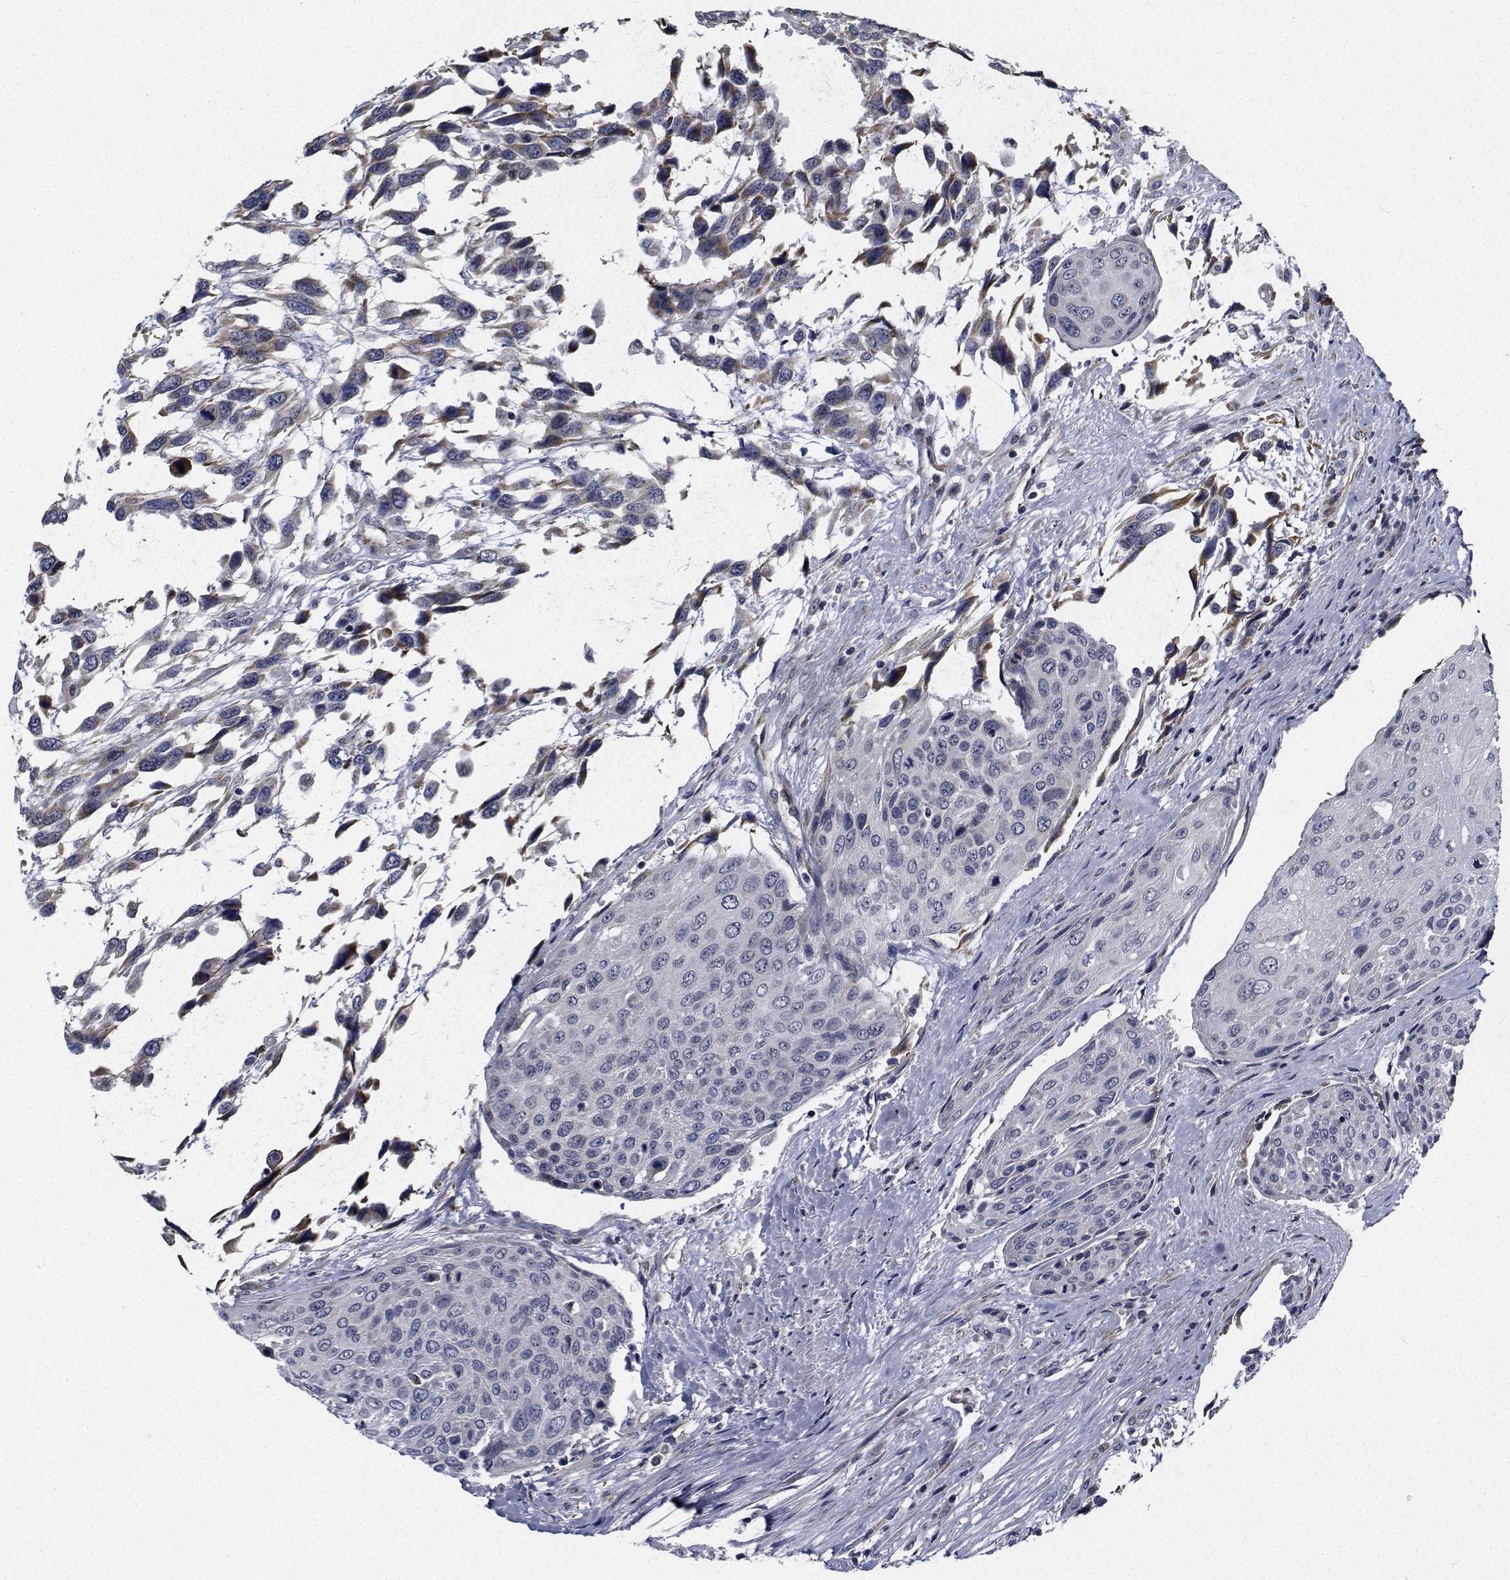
{"staining": {"intensity": "weak", "quantity": "<25%", "location": "cytoplasmic/membranous"}, "tissue": "urothelial cancer", "cell_type": "Tumor cells", "image_type": "cancer", "snomed": [{"axis": "morphology", "description": "Urothelial carcinoma, High grade"}, {"axis": "topography", "description": "Urinary bladder"}], "caption": "A histopathology image of human urothelial cancer is negative for staining in tumor cells. (DAB immunohistochemistry (IHC) with hematoxylin counter stain).", "gene": "TTBK1", "patient": {"sex": "female", "age": 70}}